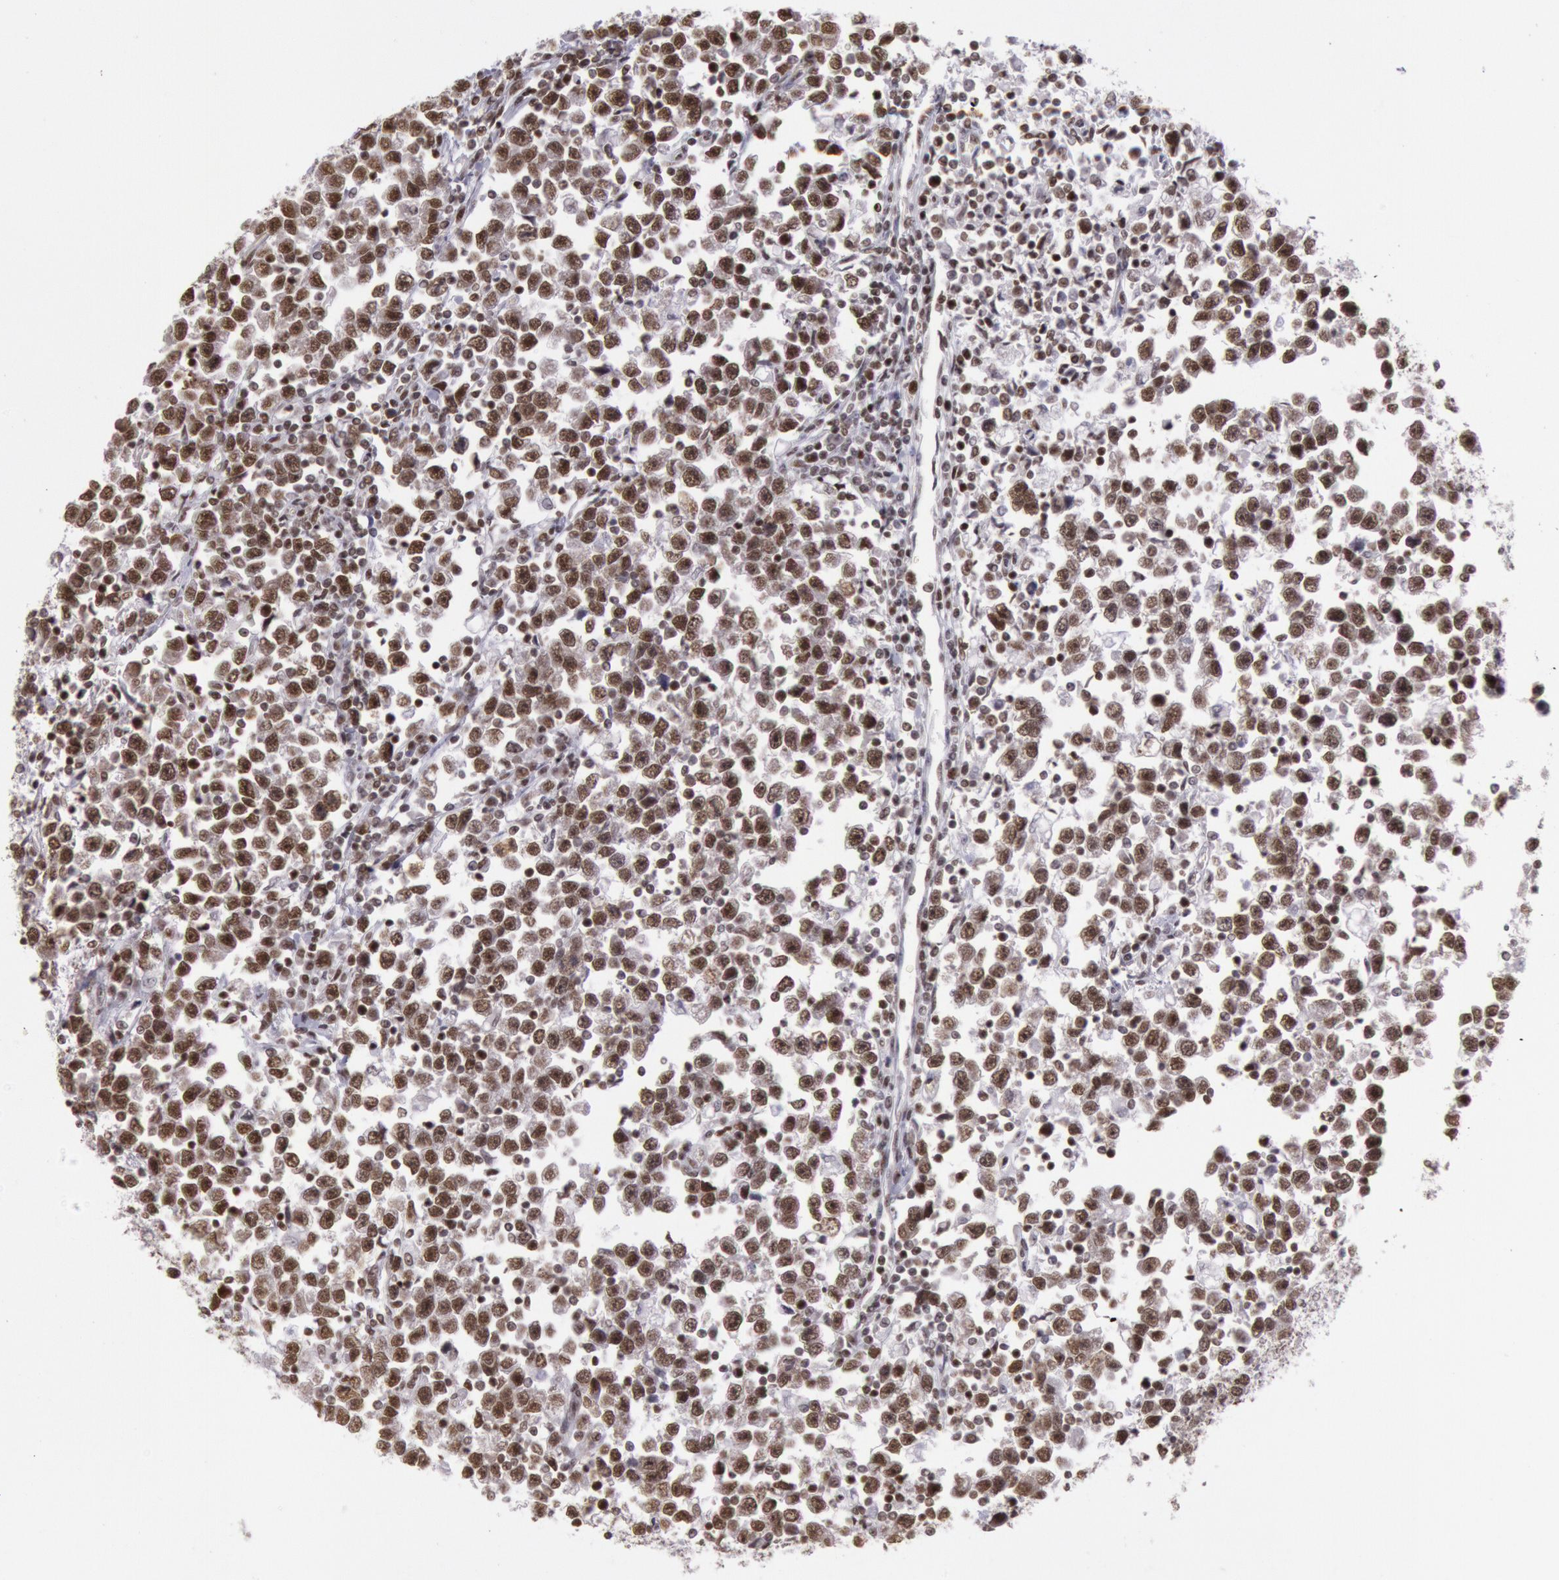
{"staining": {"intensity": "strong", "quantity": ">75%", "location": "nuclear"}, "tissue": "testis cancer", "cell_type": "Tumor cells", "image_type": "cancer", "snomed": [{"axis": "morphology", "description": "Seminoma, NOS"}, {"axis": "topography", "description": "Testis"}], "caption": "IHC (DAB) staining of human testis cancer (seminoma) shows strong nuclear protein staining in about >75% of tumor cells.", "gene": "NKAP", "patient": {"sex": "male", "age": 43}}